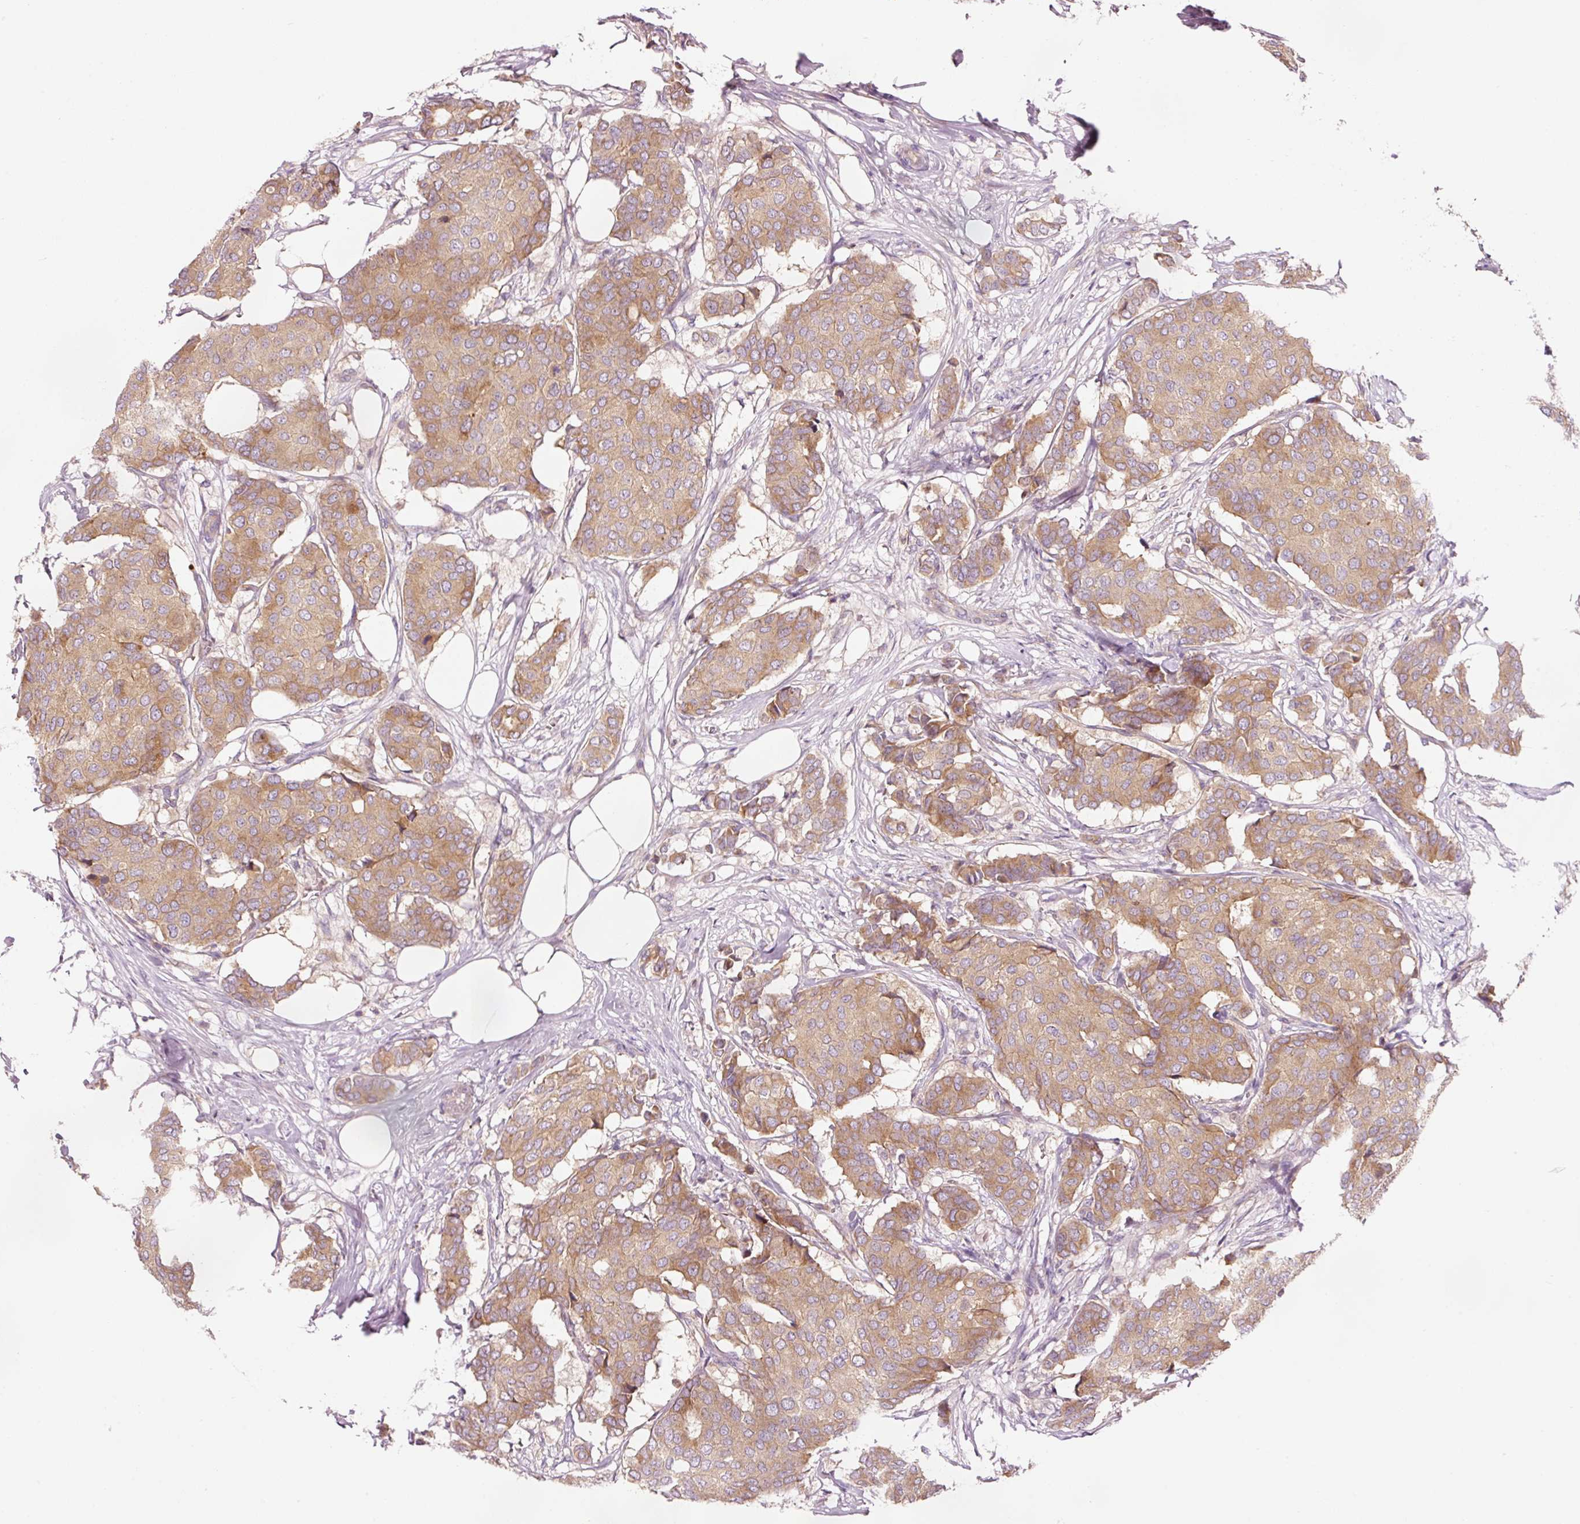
{"staining": {"intensity": "moderate", "quantity": ">75%", "location": "cytoplasmic/membranous"}, "tissue": "breast cancer", "cell_type": "Tumor cells", "image_type": "cancer", "snomed": [{"axis": "morphology", "description": "Duct carcinoma"}, {"axis": "topography", "description": "Breast"}], "caption": "Immunohistochemical staining of human breast cancer displays medium levels of moderate cytoplasmic/membranous protein staining in about >75% of tumor cells.", "gene": "NAPA", "patient": {"sex": "female", "age": 75}}